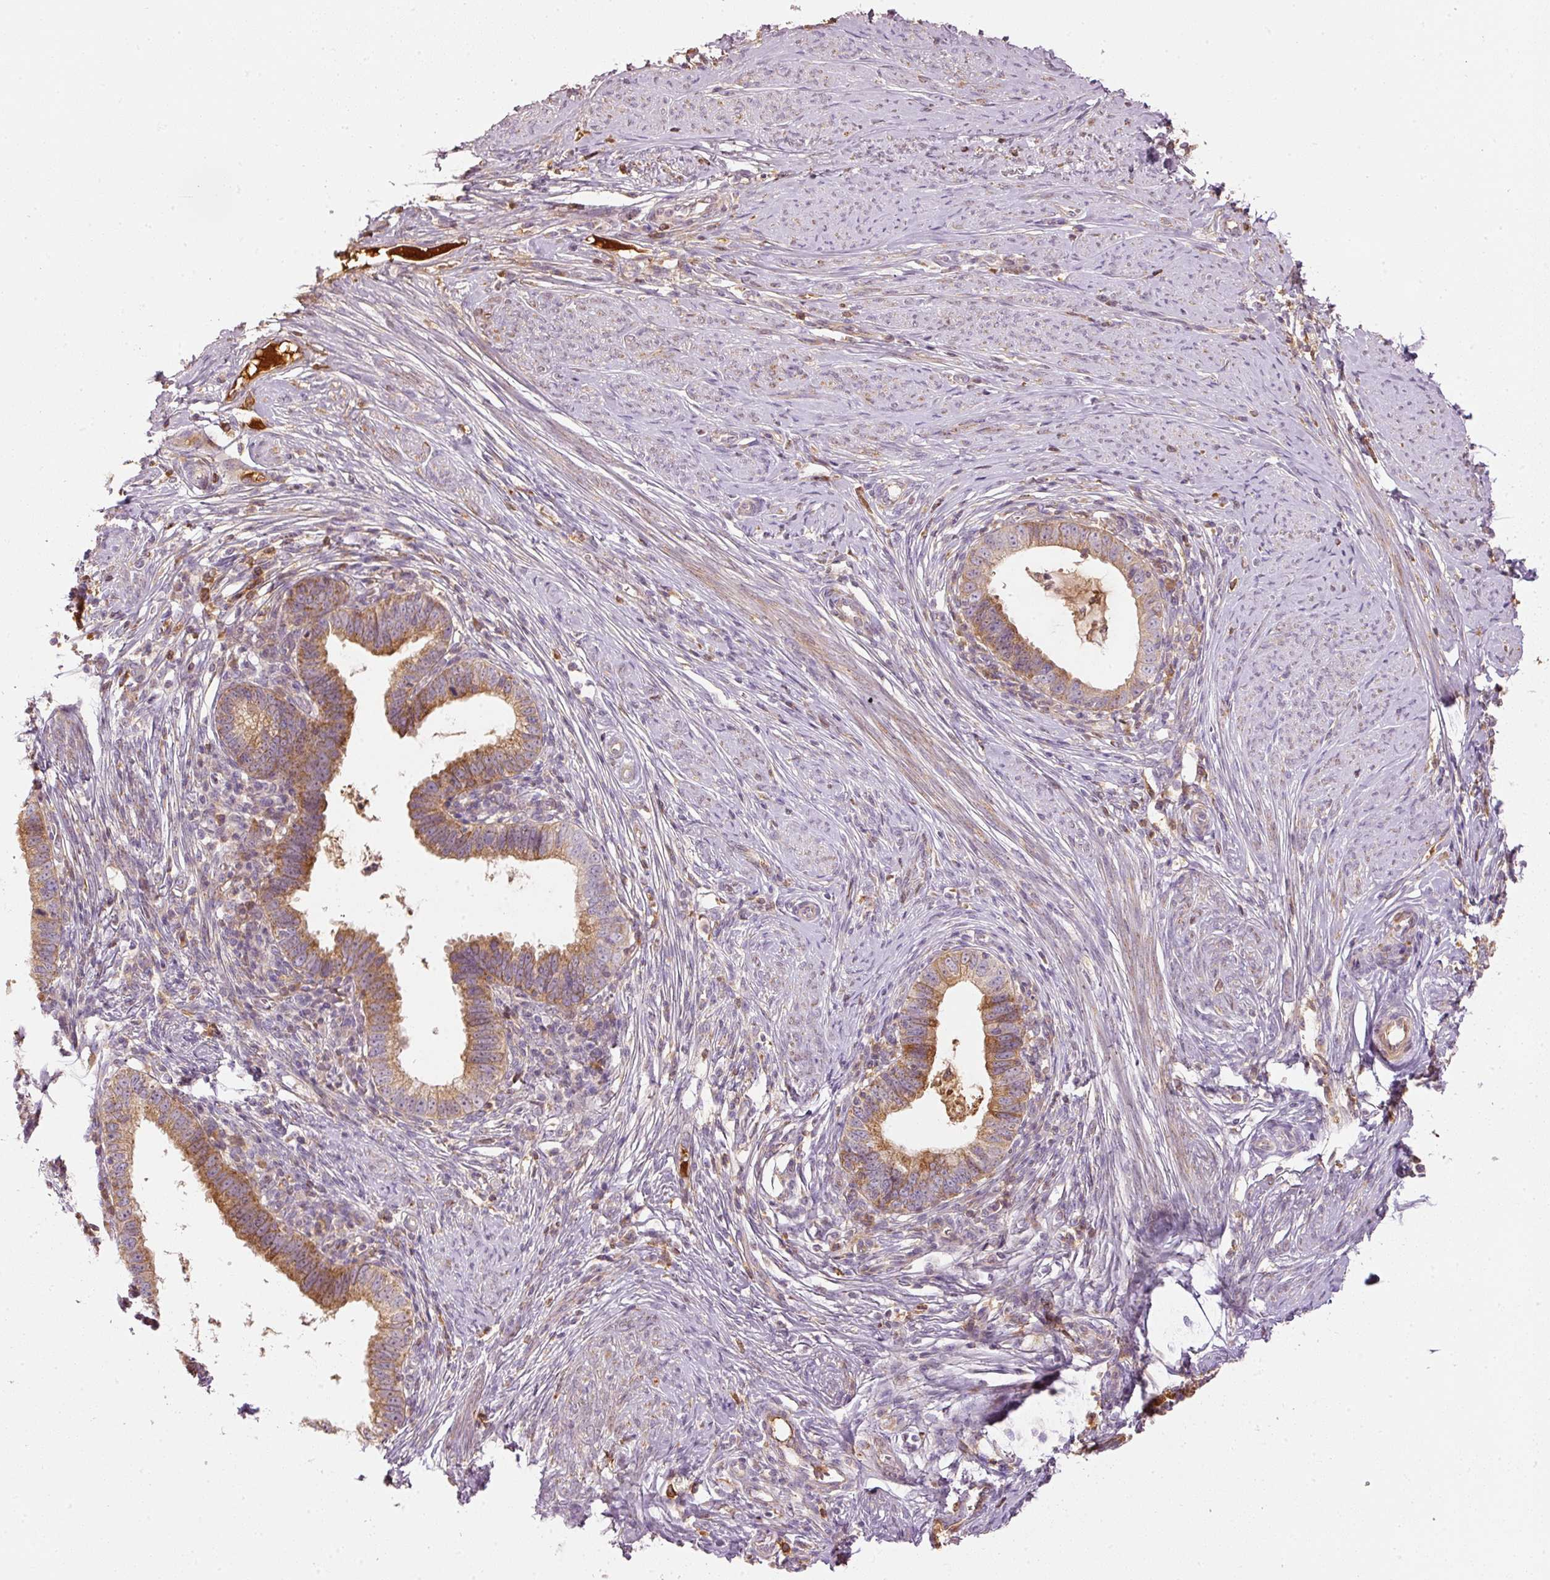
{"staining": {"intensity": "moderate", "quantity": ">75%", "location": "cytoplasmic/membranous"}, "tissue": "cervical cancer", "cell_type": "Tumor cells", "image_type": "cancer", "snomed": [{"axis": "morphology", "description": "Adenocarcinoma, NOS"}, {"axis": "topography", "description": "Cervix"}], "caption": "A brown stain labels moderate cytoplasmic/membranous staining of a protein in human cervical adenocarcinoma tumor cells. The staining is performed using DAB (3,3'-diaminobenzidine) brown chromogen to label protein expression. The nuclei are counter-stained blue using hematoxylin.", "gene": "SERPING1", "patient": {"sex": "female", "age": 36}}